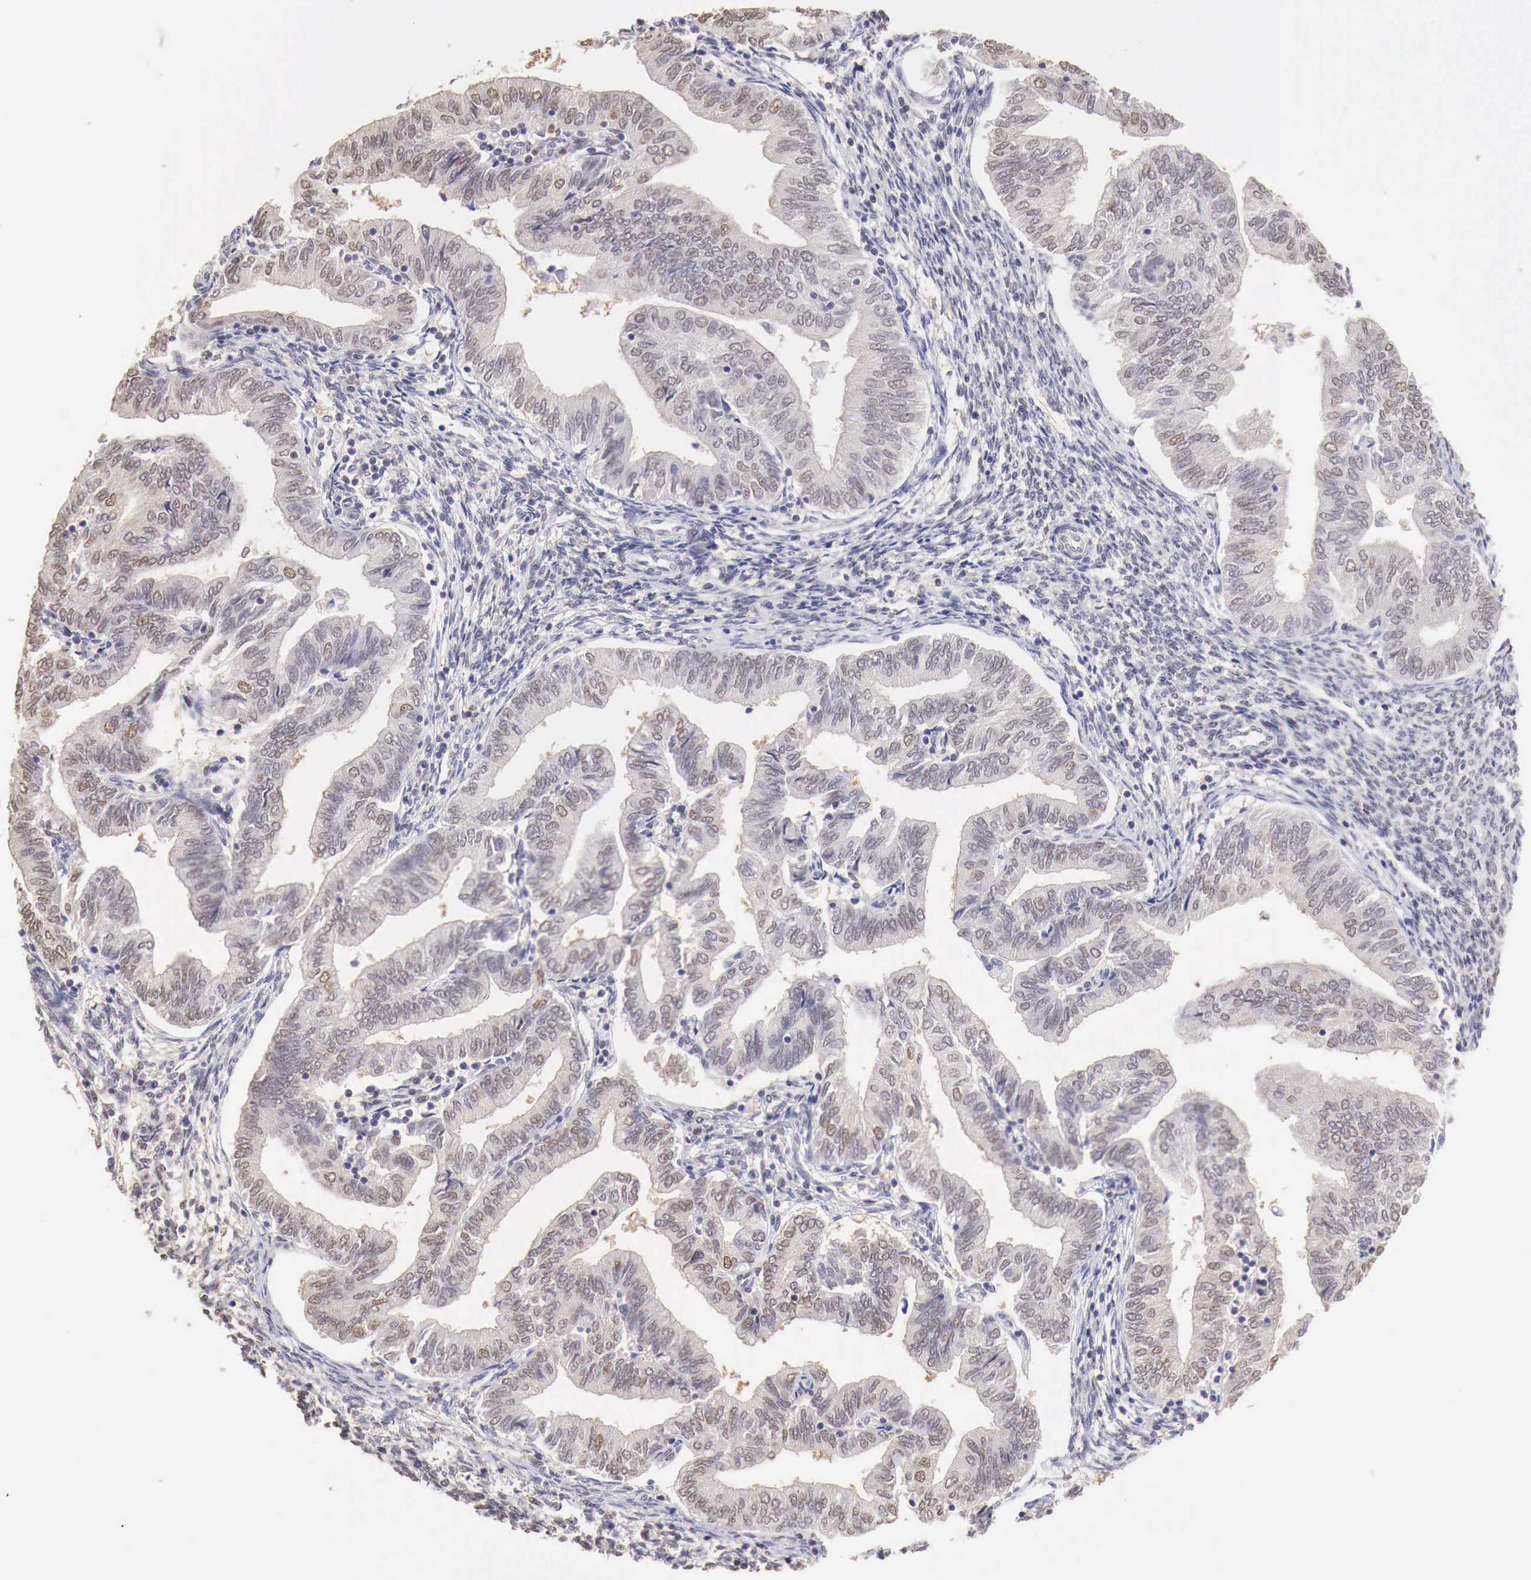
{"staining": {"intensity": "weak", "quantity": "25%-75%", "location": "nuclear"}, "tissue": "endometrial cancer", "cell_type": "Tumor cells", "image_type": "cancer", "snomed": [{"axis": "morphology", "description": "Adenocarcinoma, NOS"}, {"axis": "topography", "description": "Endometrium"}], "caption": "Immunohistochemical staining of adenocarcinoma (endometrial) exhibits low levels of weak nuclear staining in approximately 25%-75% of tumor cells. Using DAB (3,3'-diaminobenzidine) (brown) and hematoxylin (blue) stains, captured at high magnification using brightfield microscopy.", "gene": "UBA1", "patient": {"sex": "female", "age": 51}}